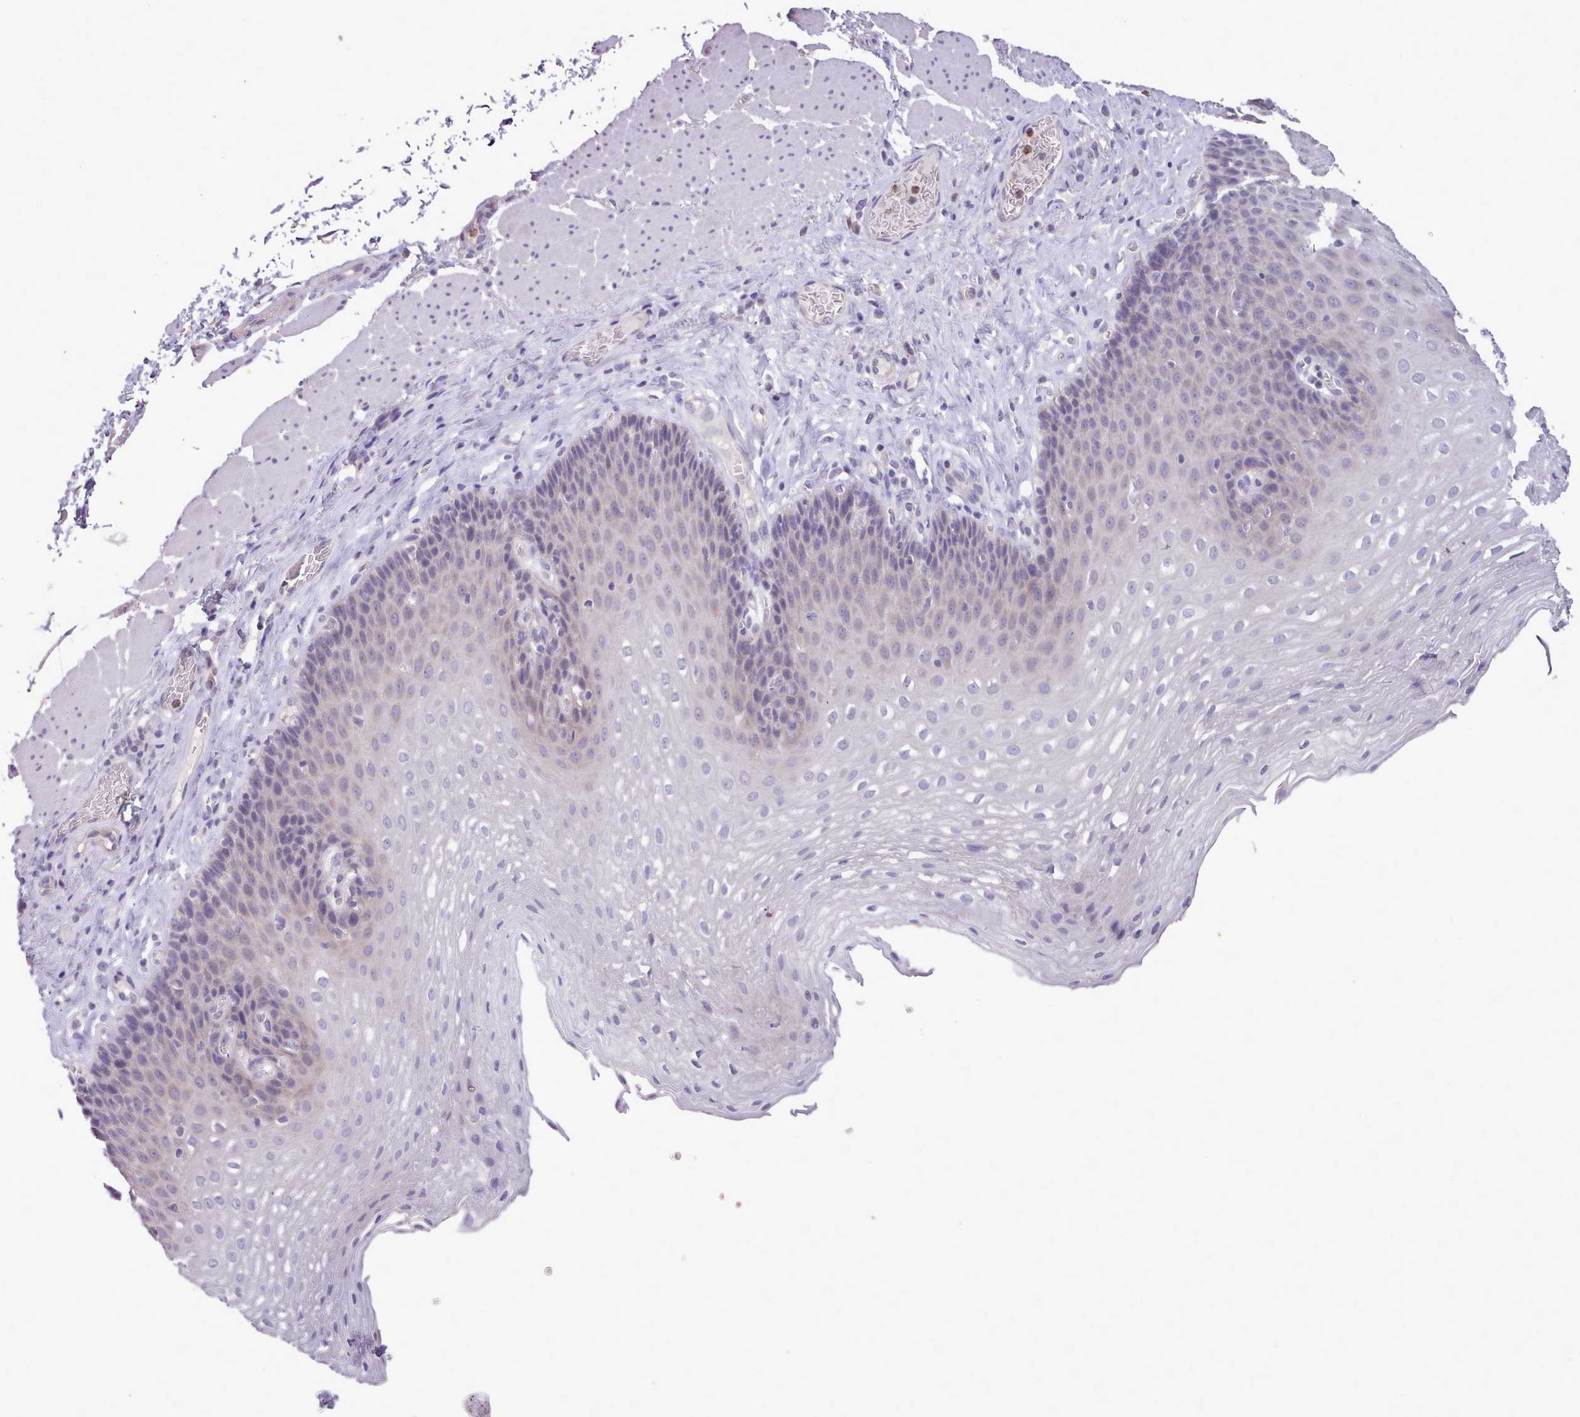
{"staining": {"intensity": "weak", "quantity": "<25%", "location": "cytoplasmic/membranous"}, "tissue": "esophagus", "cell_type": "Squamous epithelial cells", "image_type": "normal", "snomed": [{"axis": "morphology", "description": "Normal tissue, NOS"}, {"axis": "topography", "description": "Esophagus"}], "caption": "IHC micrograph of unremarkable esophagus: esophagus stained with DAB reveals no significant protein positivity in squamous epithelial cells.", "gene": "KCTD16", "patient": {"sex": "female", "age": 66}}